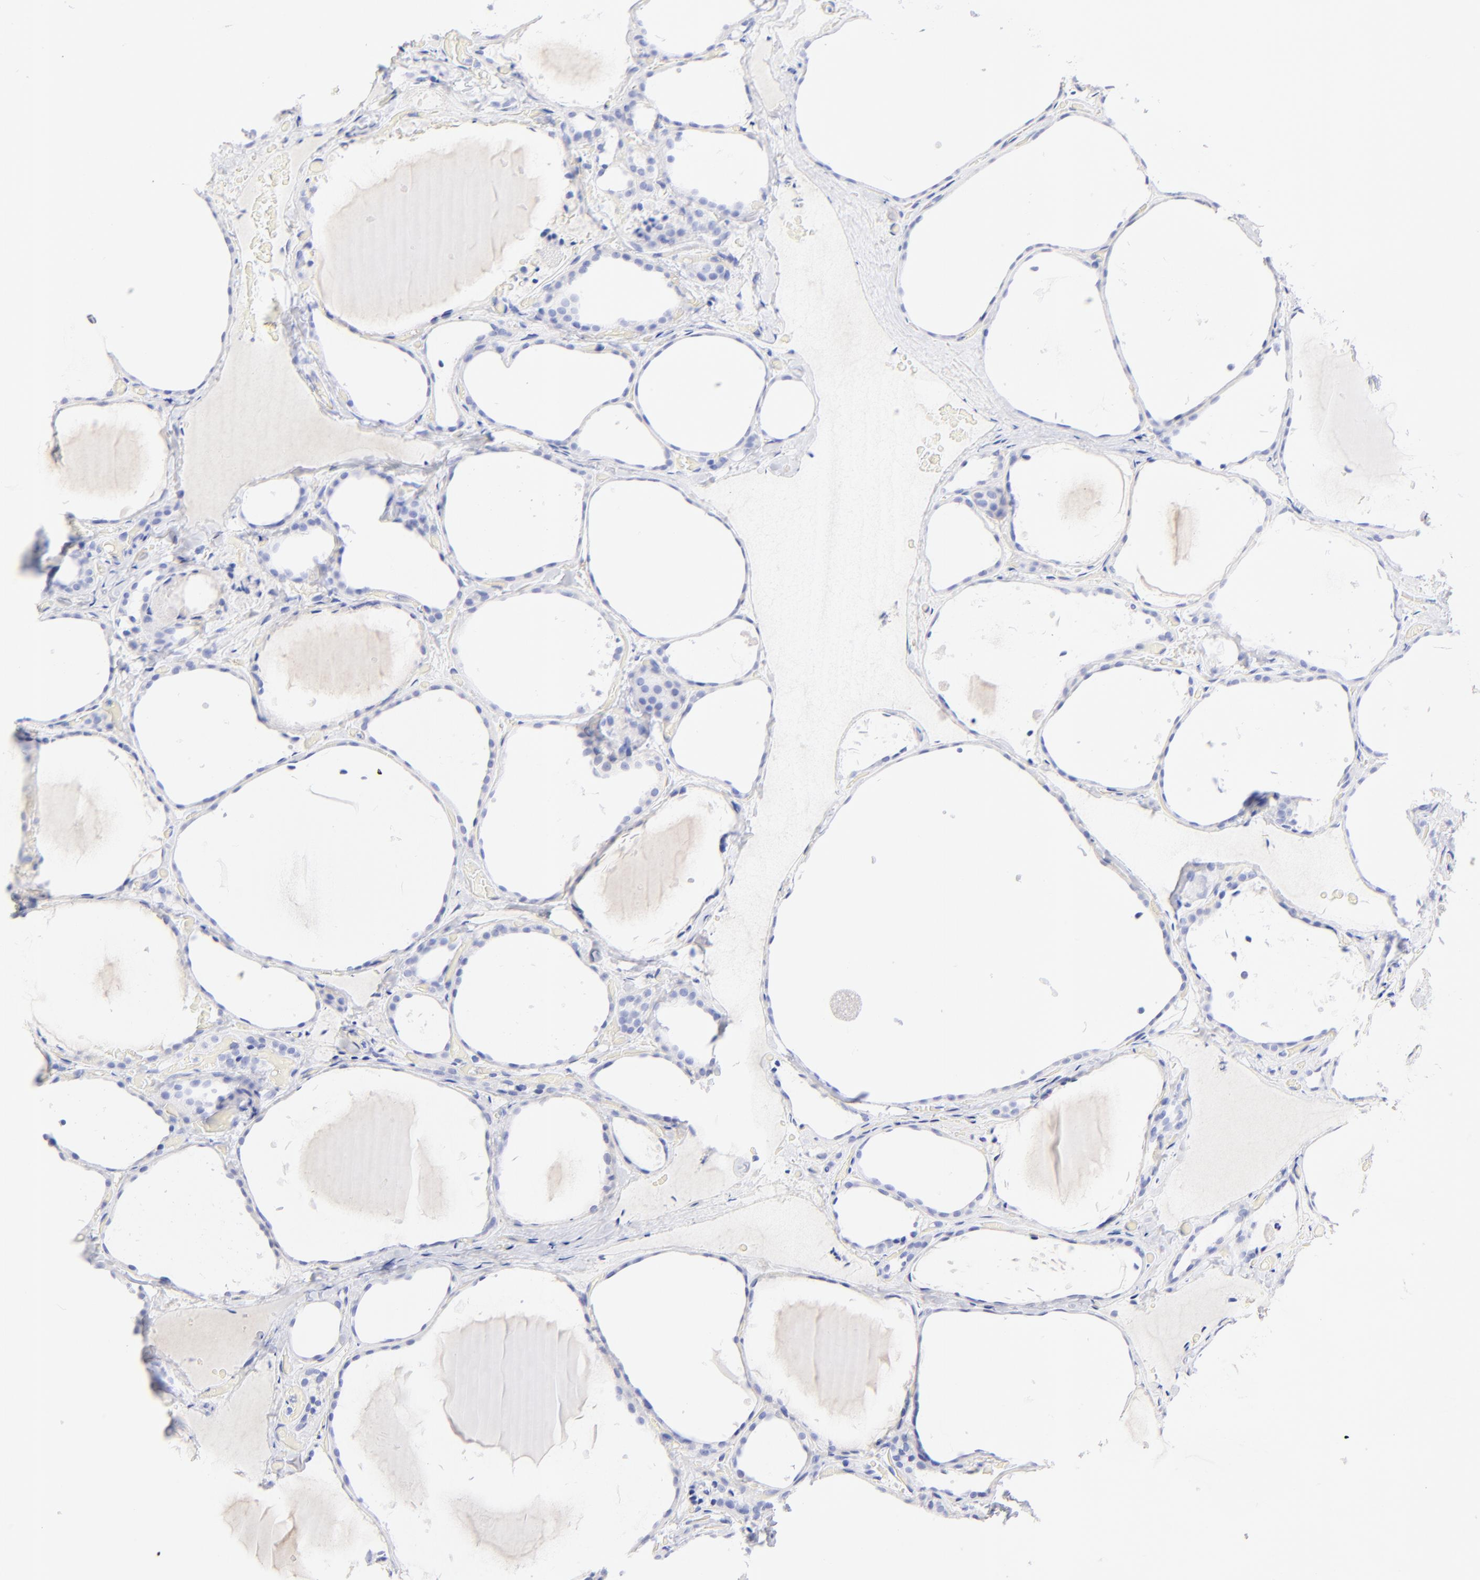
{"staining": {"intensity": "negative", "quantity": "none", "location": "none"}, "tissue": "thyroid gland", "cell_type": "Glandular cells", "image_type": "normal", "snomed": [{"axis": "morphology", "description": "Normal tissue, NOS"}, {"axis": "topography", "description": "Thyroid gland"}], "caption": "IHC histopathology image of normal thyroid gland stained for a protein (brown), which reveals no expression in glandular cells.", "gene": "C1QTNF6", "patient": {"sex": "female", "age": 22}}